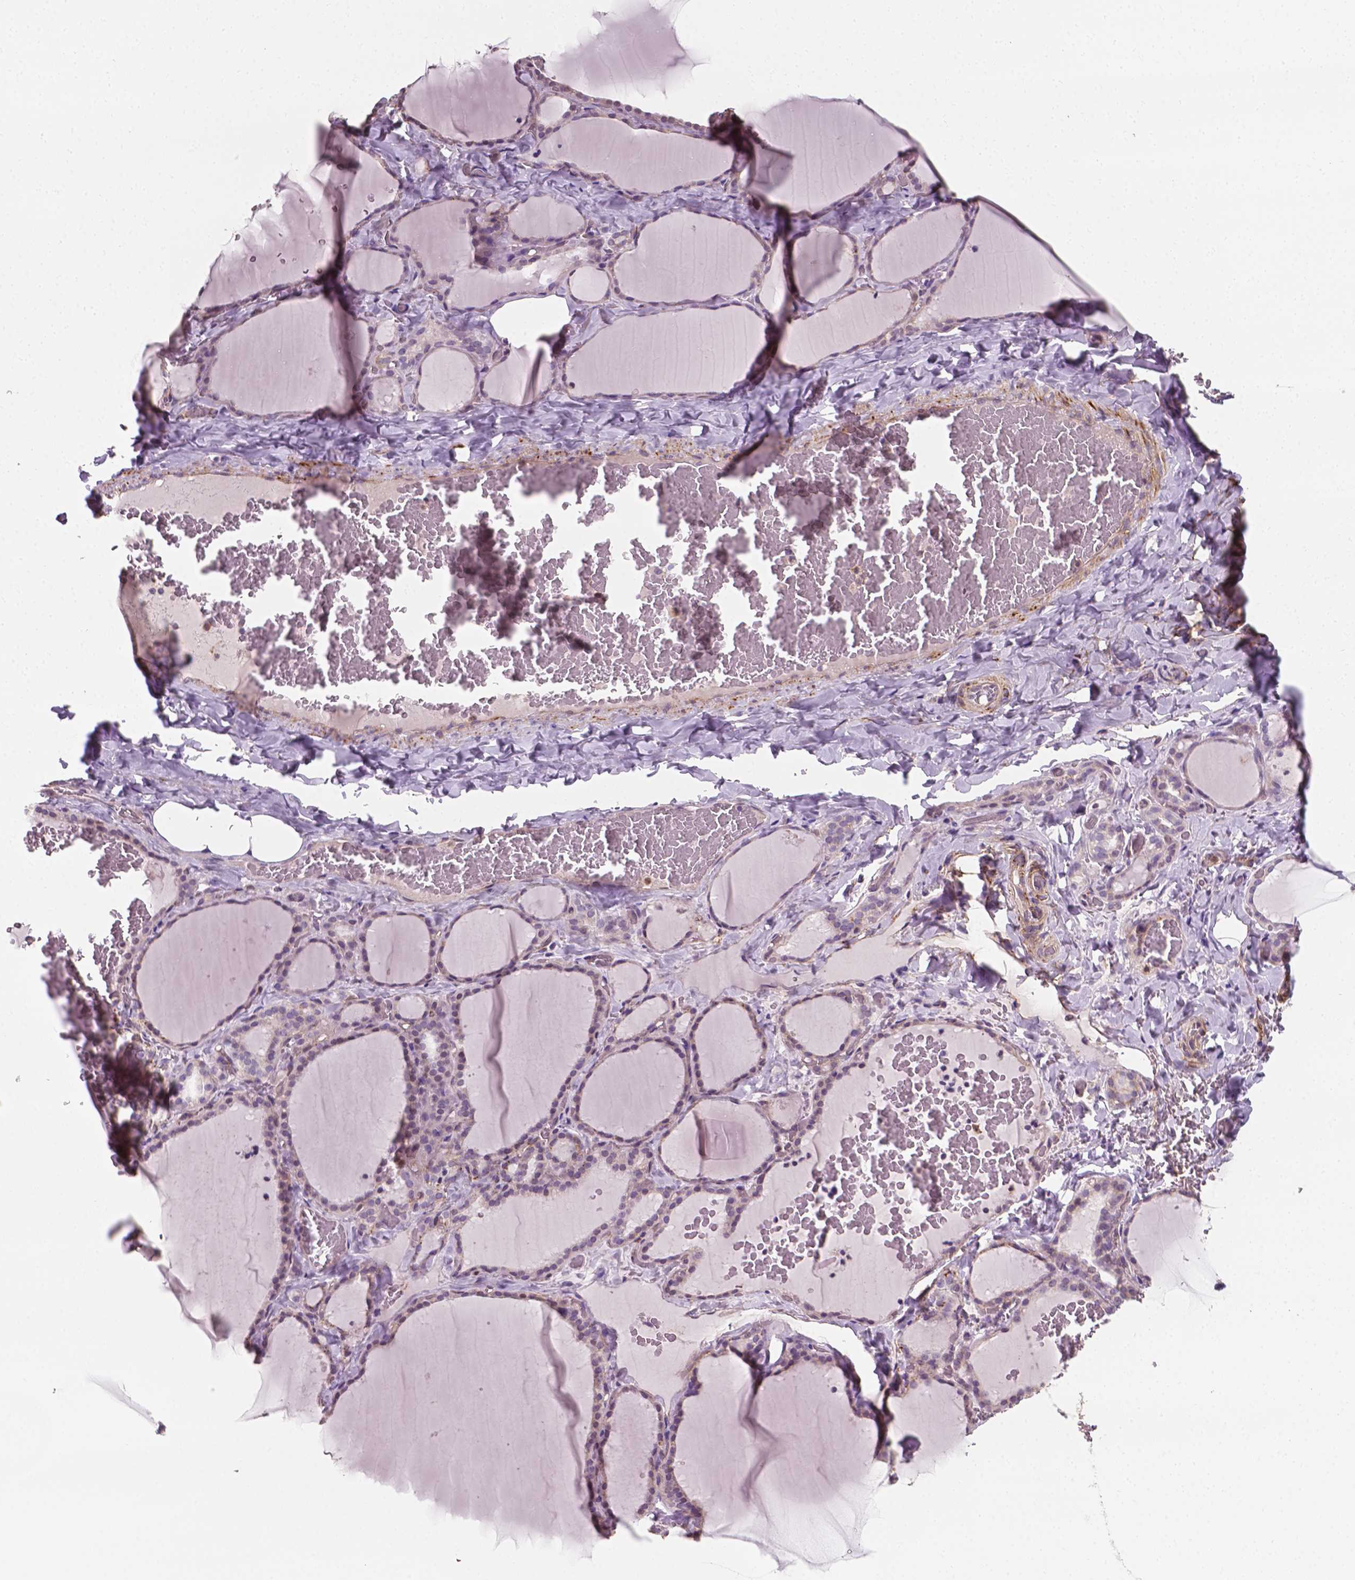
{"staining": {"intensity": "negative", "quantity": "none", "location": "none"}, "tissue": "thyroid gland", "cell_type": "Glandular cells", "image_type": "normal", "snomed": [{"axis": "morphology", "description": "Normal tissue, NOS"}, {"axis": "topography", "description": "Thyroid gland"}], "caption": "Glandular cells show no significant protein expression in benign thyroid gland.", "gene": "PTX3", "patient": {"sex": "female", "age": 22}}